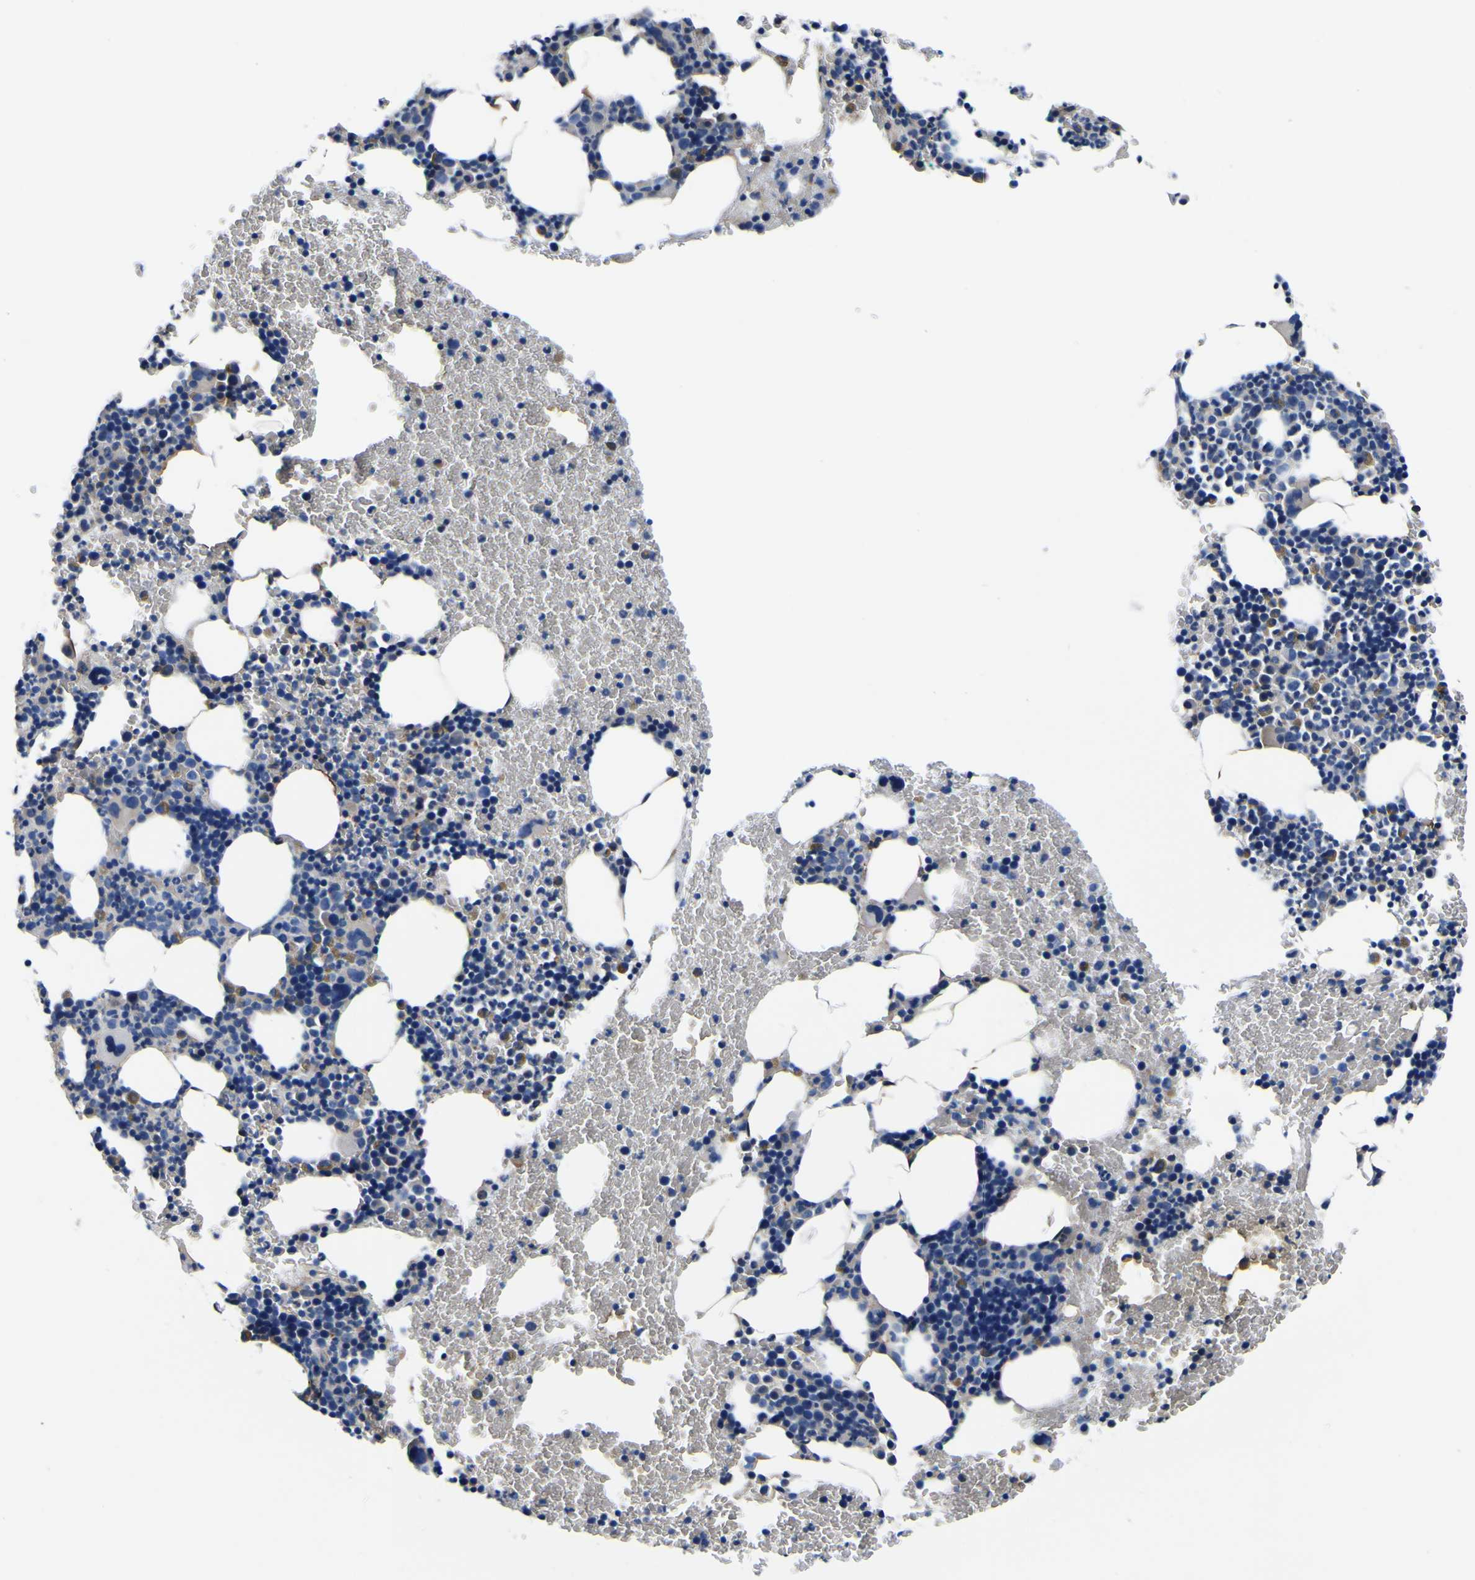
{"staining": {"intensity": "moderate", "quantity": "25%-75%", "location": "cytoplasmic/membranous"}, "tissue": "bone marrow", "cell_type": "Hematopoietic cells", "image_type": "normal", "snomed": [{"axis": "morphology", "description": "Normal tissue, NOS"}, {"axis": "morphology", "description": "Inflammation, NOS"}, {"axis": "topography", "description": "Bone marrow"}], "caption": "High-magnification brightfield microscopy of benign bone marrow stained with DAB (brown) and counterstained with hematoxylin (blue). hematopoietic cells exhibit moderate cytoplasmic/membranous staining is appreciated in about25%-75% of cells. Nuclei are stained in blue.", "gene": "PXDN", "patient": {"sex": "female", "age": 70}}